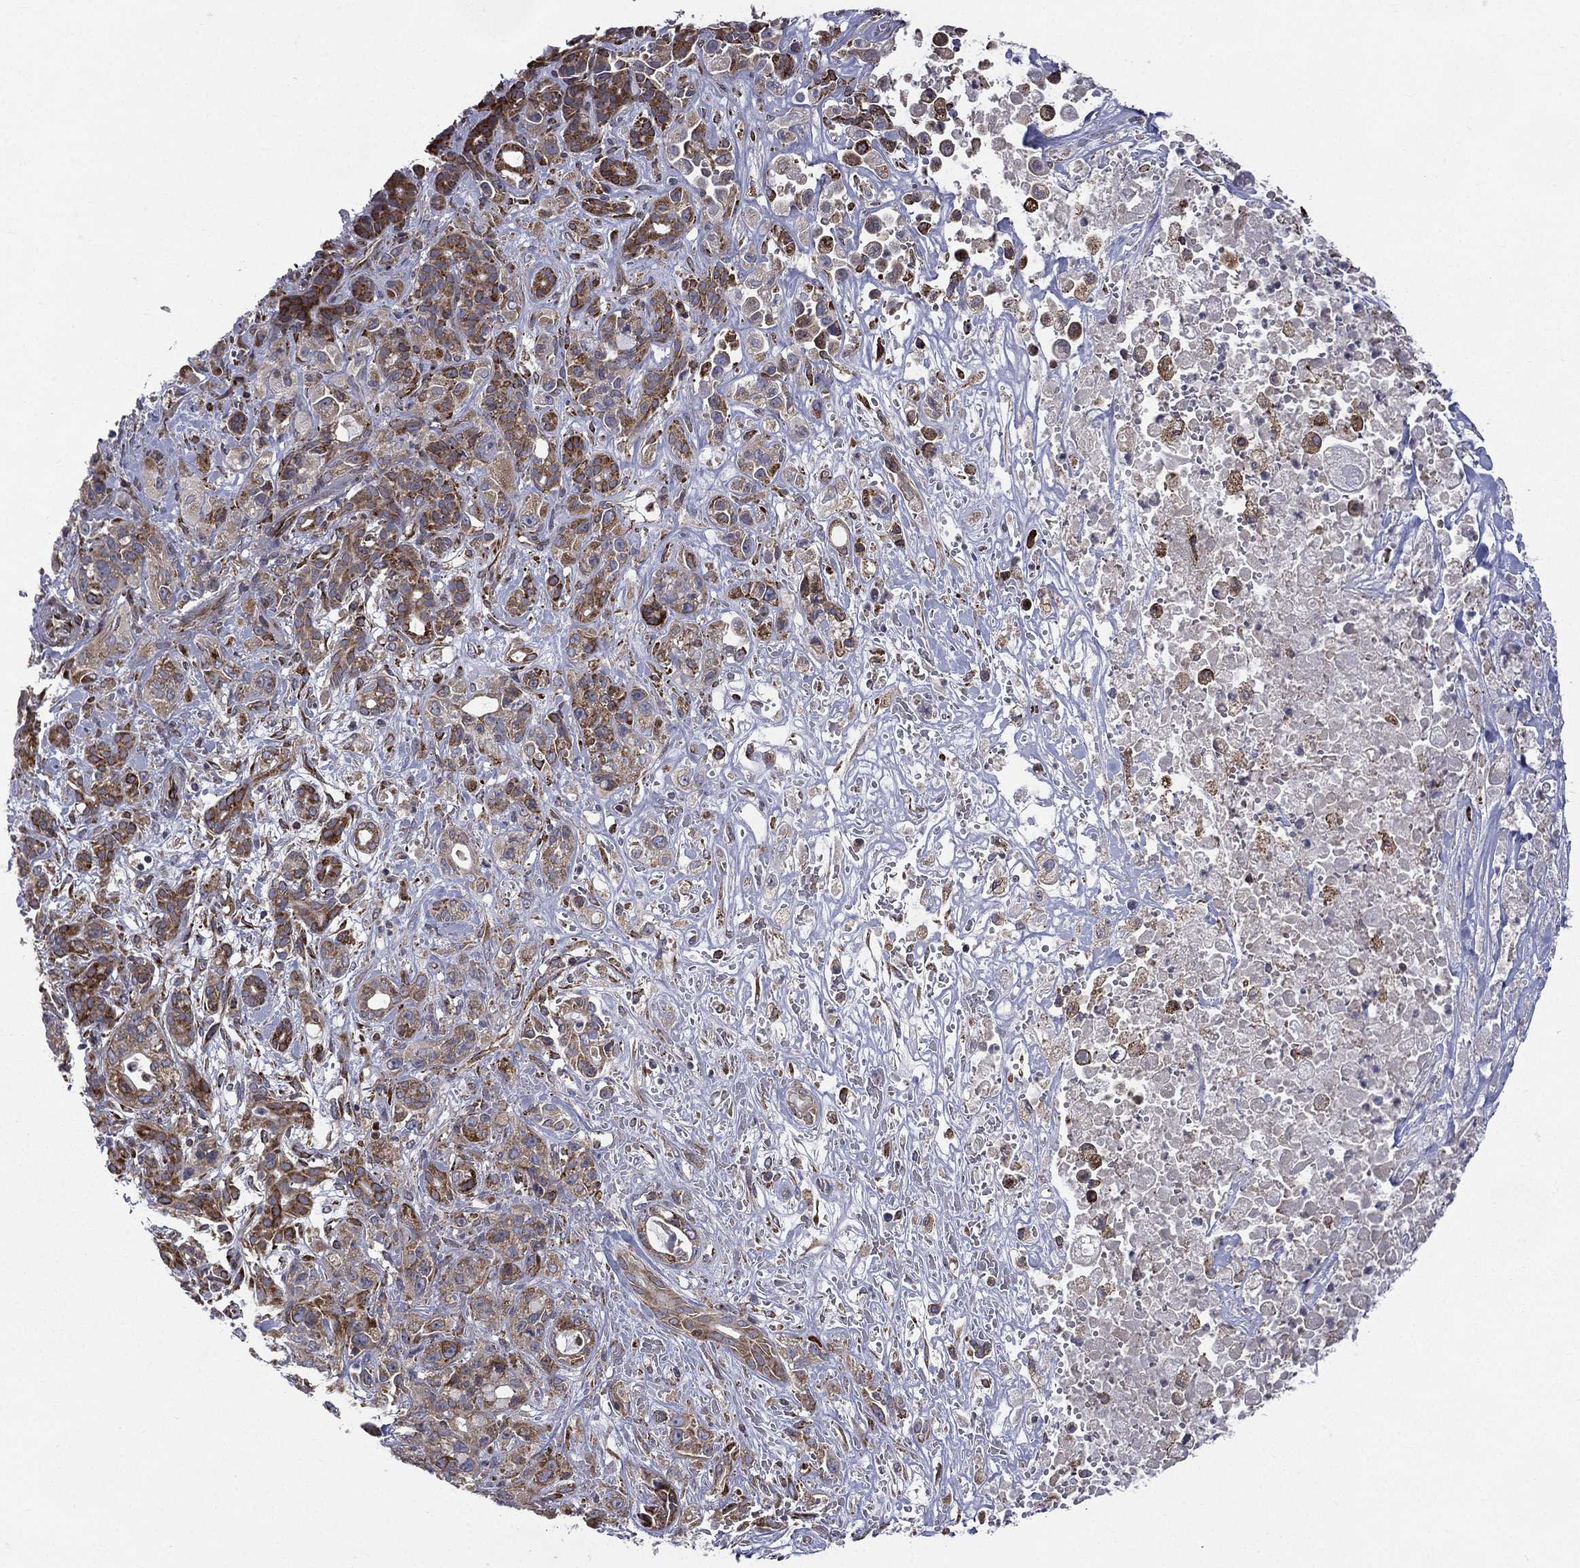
{"staining": {"intensity": "strong", "quantity": "25%-75%", "location": "cytoplasmic/membranous"}, "tissue": "pancreatic cancer", "cell_type": "Tumor cells", "image_type": "cancer", "snomed": [{"axis": "morphology", "description": "Adenocarcinoma, NOS"}, {"axis": "topography", "description": "Pancreas"}], "caption": "Pancreatic adenocarcinoma was stained to show a protein in brown. There is high levels of strong cytoplasmic/membranous staining in about 25%-75% of tumor cells. The staining was performed using DAB to visualize the protein expression in brown, while the nuclei were stained in blue with hematoxylin (Magnification: 20x).", "gene": "C20orf96", "patient": {"sex": "male", "age": 44}}